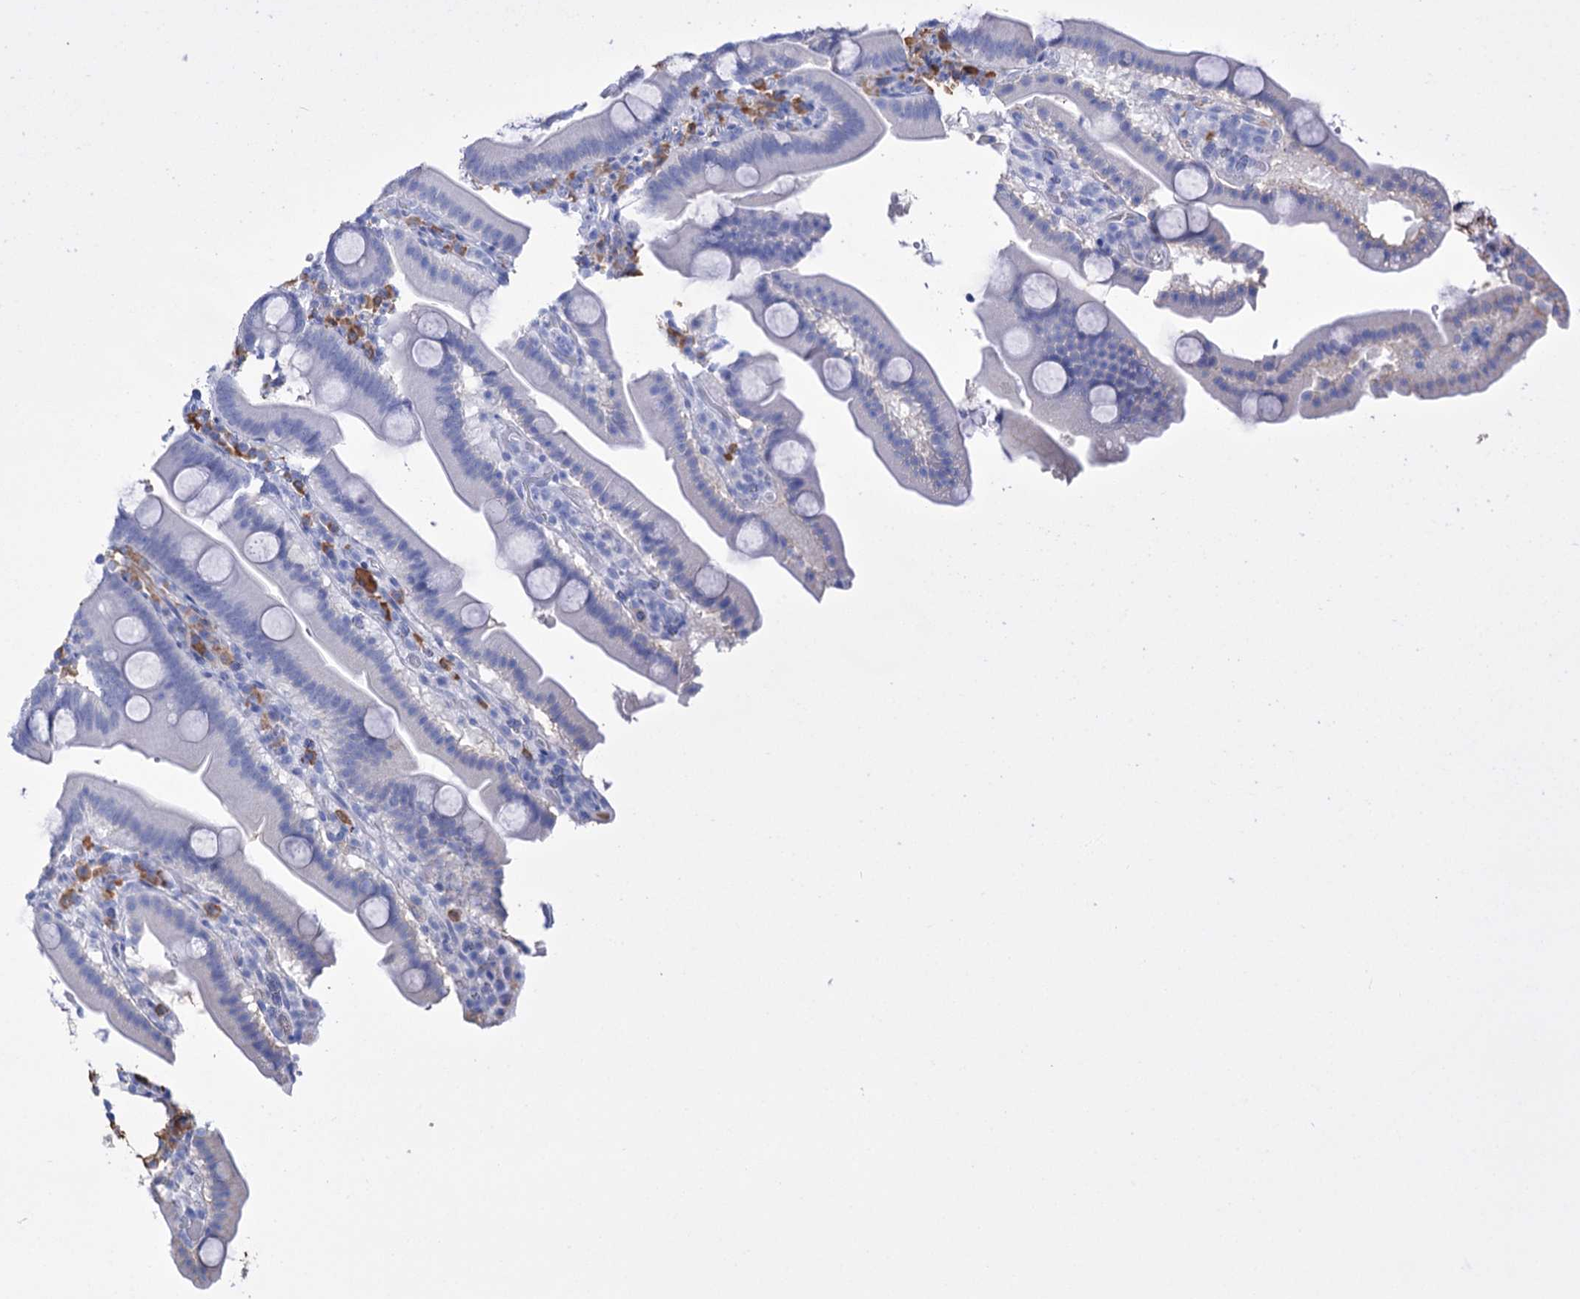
{"staining": {"intensity": "negative", "quantity": "none", "location": "none"}, "tissue": "duodenum", "cell_type": "Glandular cells", "image_type": "normal", "snomed": [{"axis": "morphology", "description": "Normal tissue, NOS"}, {"axis": "topography", "description": "Duodenum"}], "caption": "The IHC photomicrograph has no significant expression in glandular cells of duodenum. (Immunohistochemistry, brightfield microscopy, high magnification).", "gene": "FBXW12", "patient": {"sex": "male", "age": 55}}